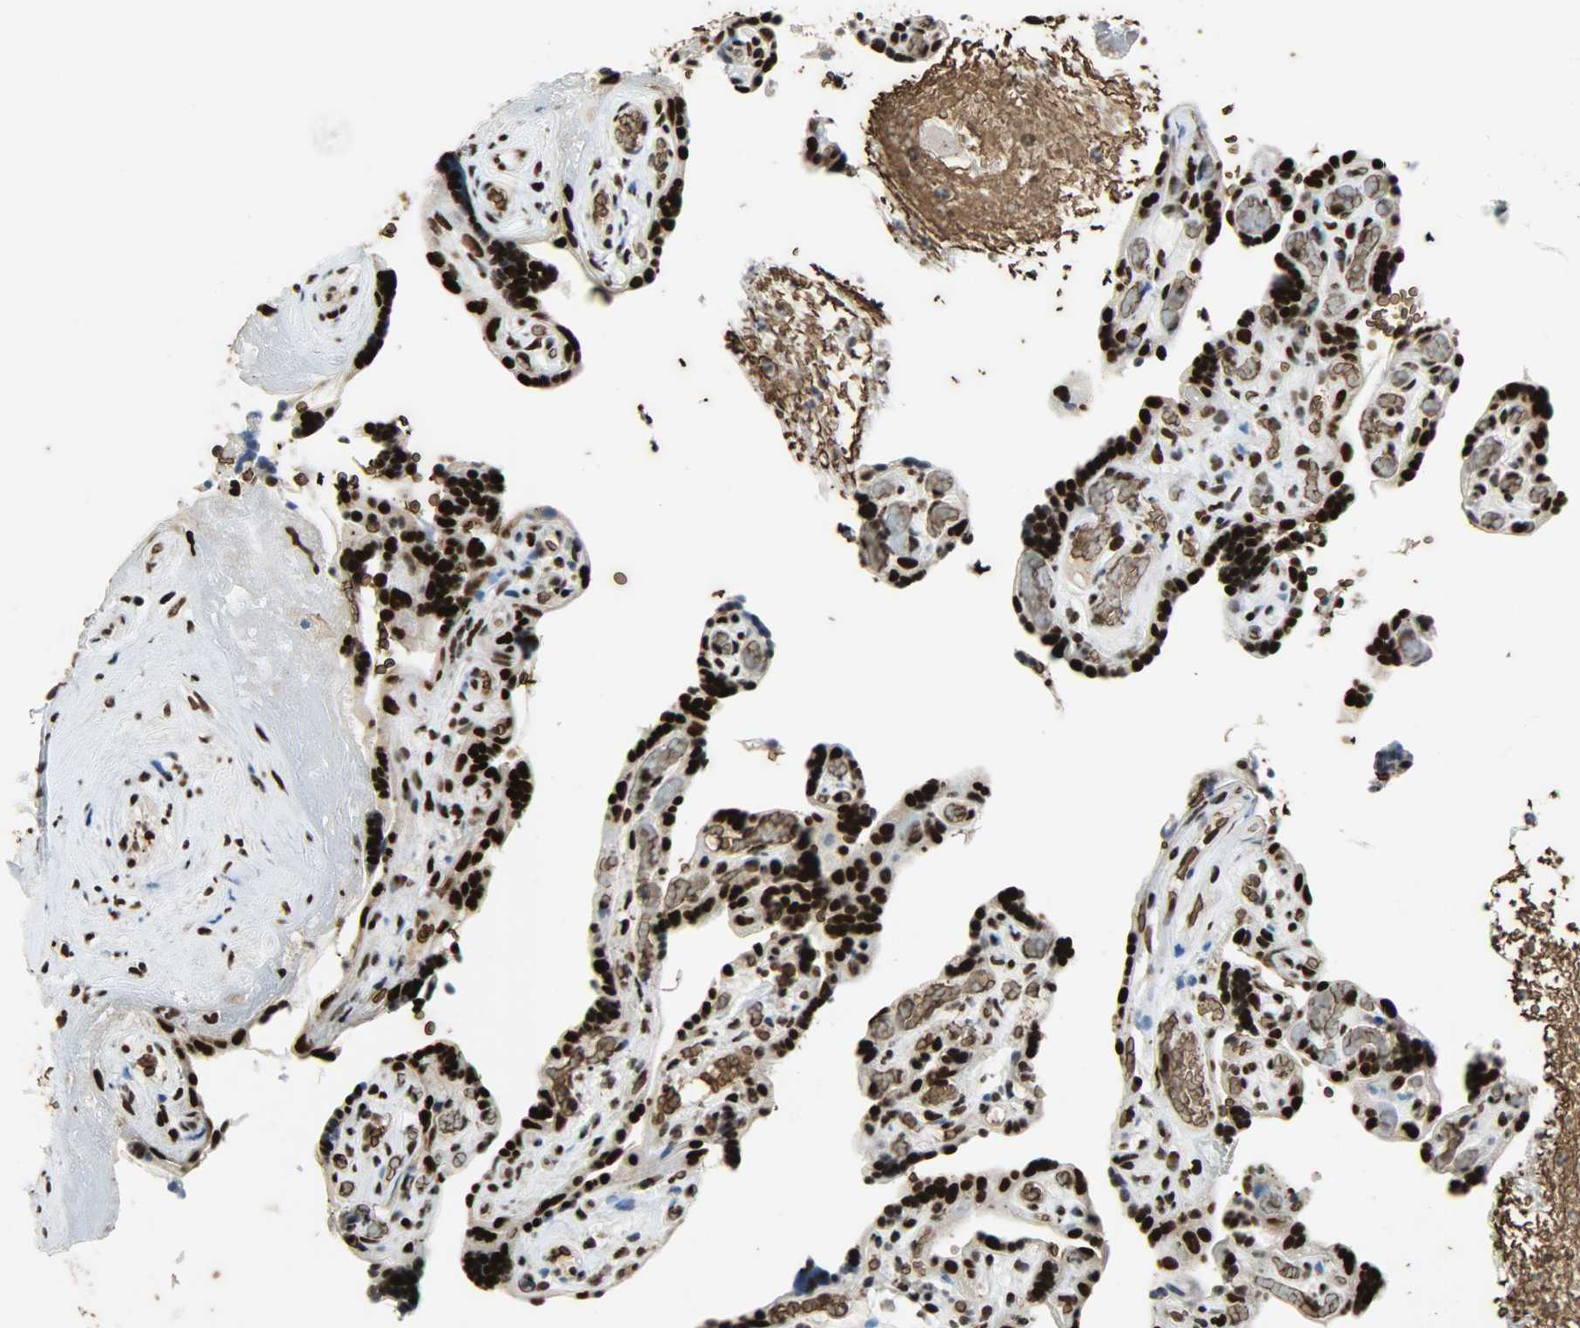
{"staining": {"intensity": "strong", "quantity": ">75%", "location": "nuclear"}, "tissue": "placenta", "cell_type": "Decidual cells", "image_type": "normal", "snomed": [{"axis": "morphology", "description": "Normal tissue, NOS"}, {"axis": "topography", "description": "Placenta"}], "caption": "Normal placenta was stained to show a protein in brown. There is high levels of strong nuclear positivity in about >75% of decidual cells. (Stains: DAB in brown, nuclei in blue, Microscopy: brightfield microscopy at high magnification).", "gene": "SNAI1", "patient": {"sex": "female", "age": 30}}